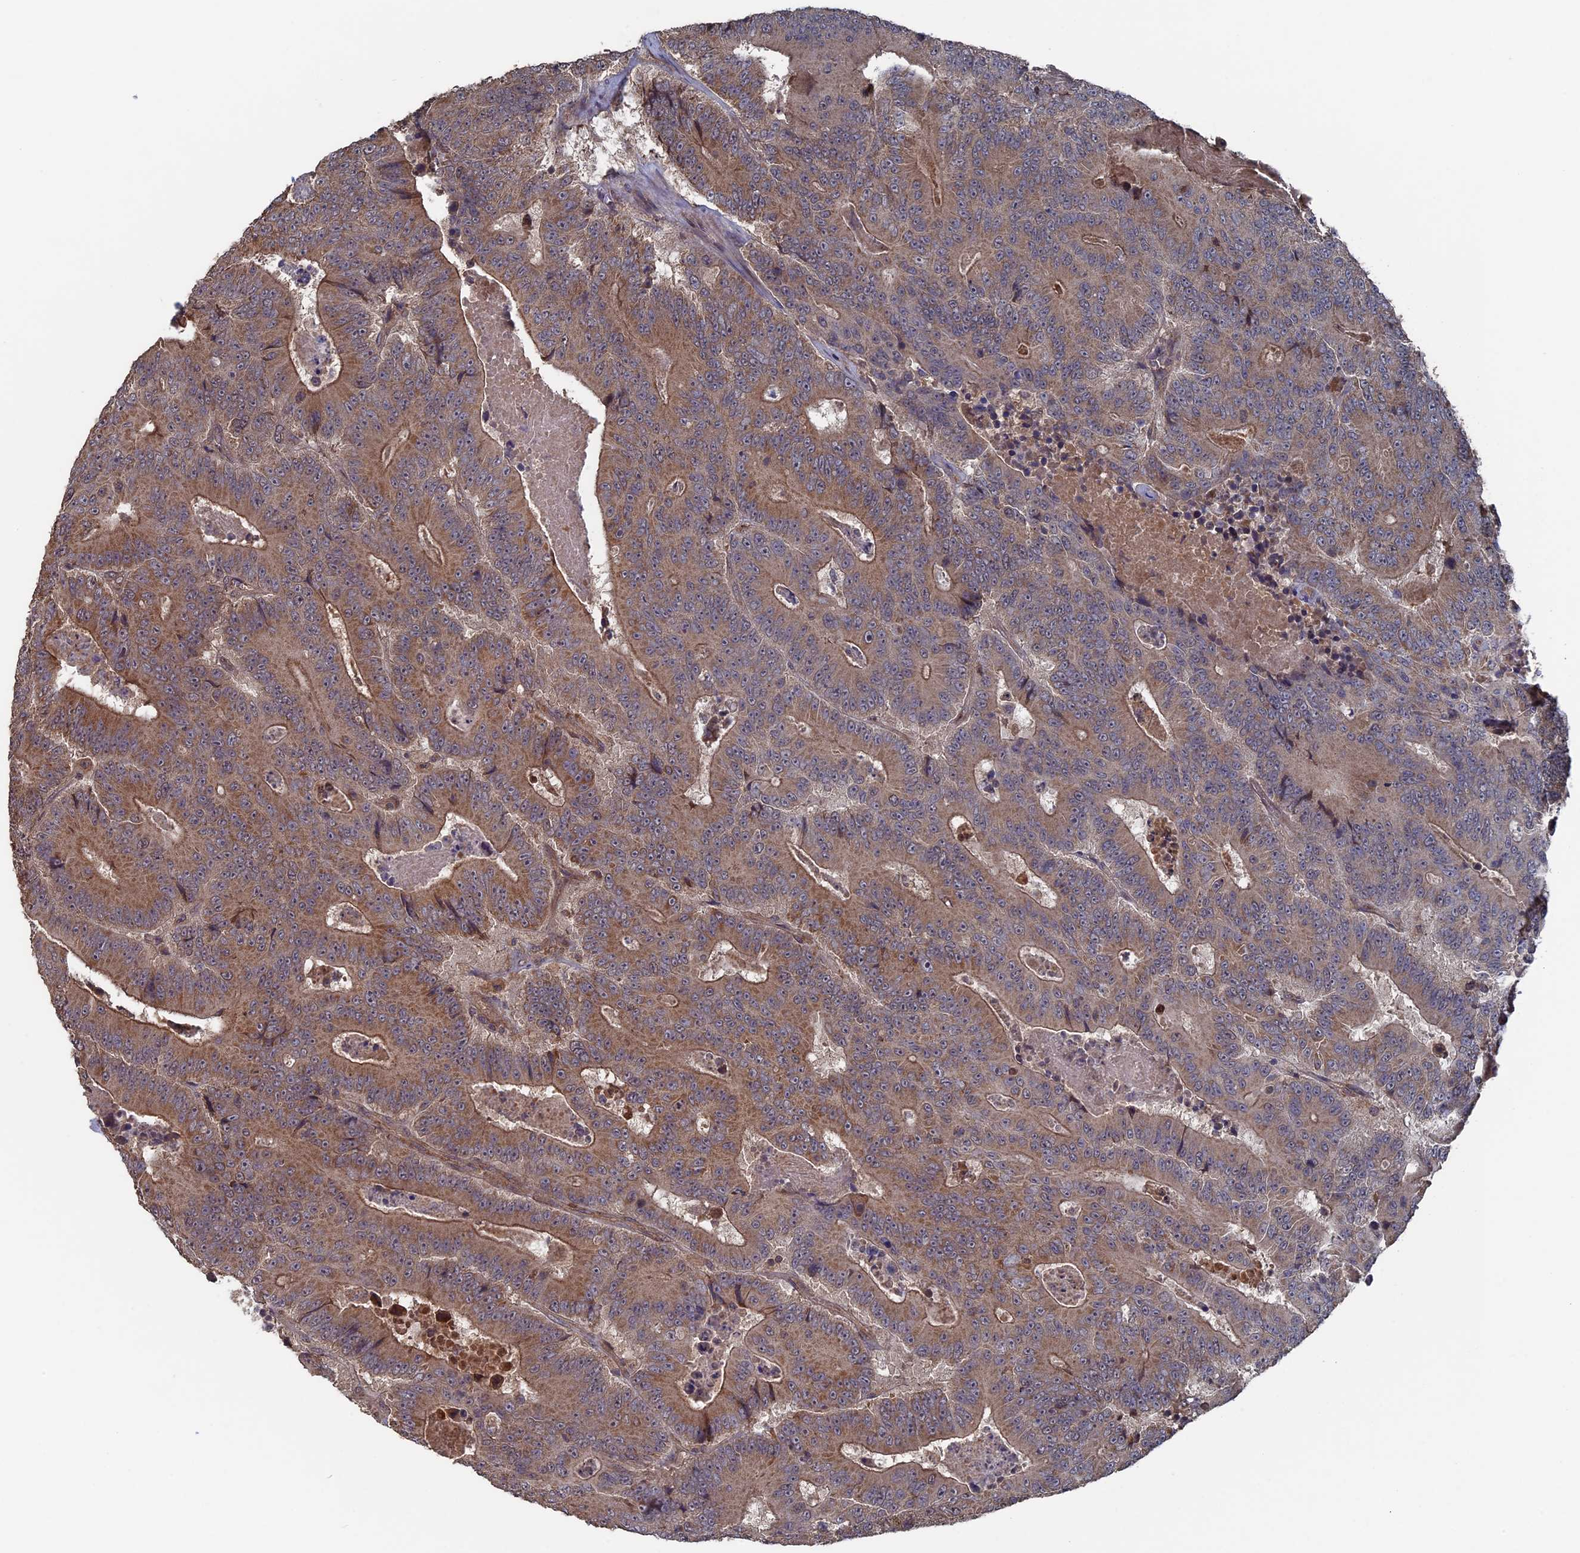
{"staining": {"intensity": "moderate", "quantity": ">75%", "location": "cytoplasmic/membranous"}, "tissue": "colorectal cancer", "cell_type": "Tumor cells", "image_type": "cancer", "snomed": [{"axis": "morphology", "description": "Adenocarcinoma, NOS"}, {"axis": "topography", "description": "Colon"}], "caption": "Colorectal cancer stained for a protein (brown) demonstrates moderate cytoplasmic/membranous positive expression in approximately >75% of tumor cells.", "gene": "RAB15", "patient": {"sex": "male", "age": 83}}